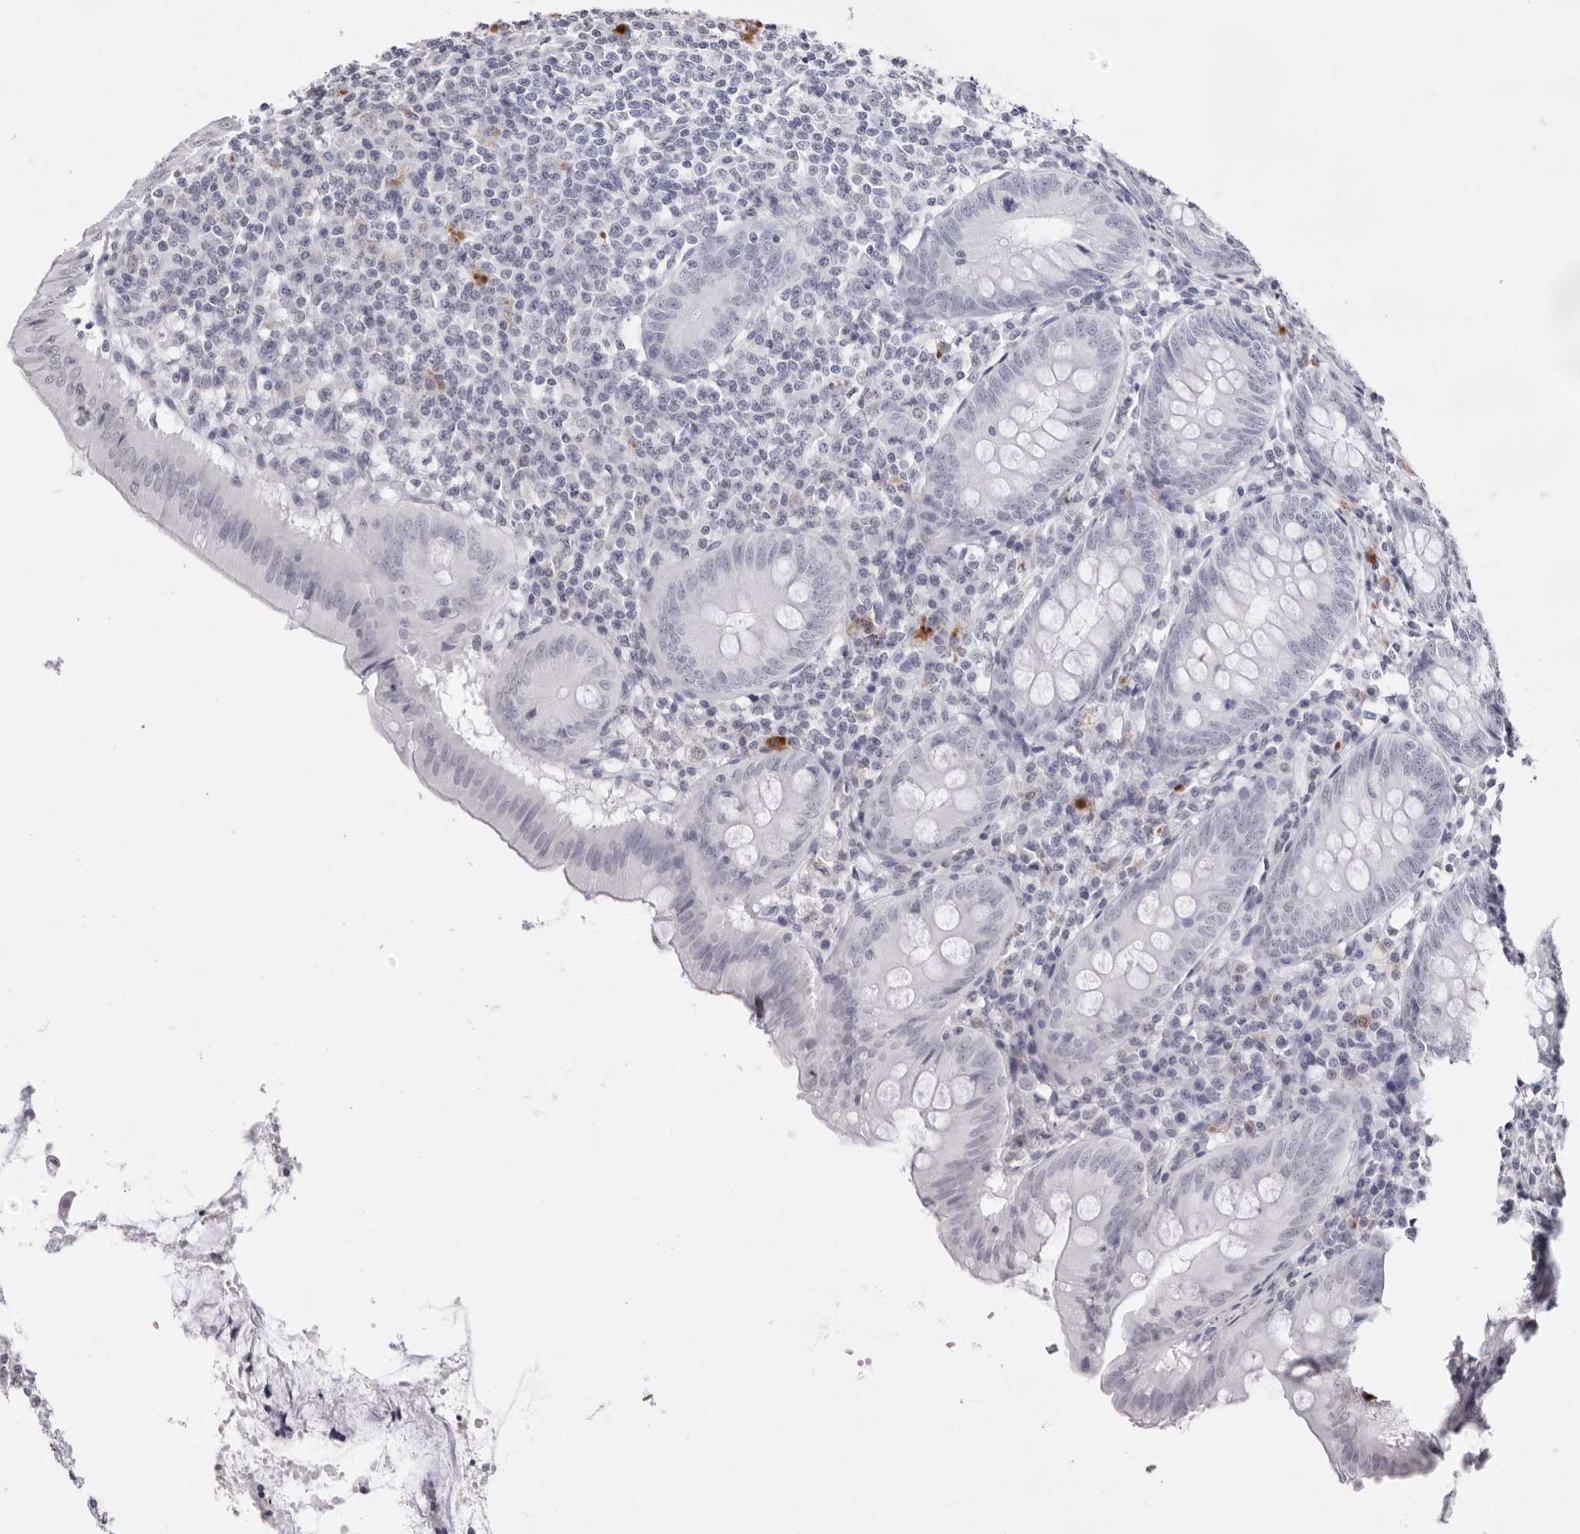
{"staining": {"intensity": "negative", "quantity": "none", "location": "none"}, "tissue": "appendix", "cell_type": "Glandular cells", "image_type": "normal", "snomed": [{"axis": "morphology", "description": "Normal tissue, NOS"}, {"axis": "topography", "description": "Appendix"}], "caption": "DAB (3,3'-diaminobenzidine) immunohistochemical staining of normal human appendix demonstrates no significant staining in glandular cells. The staining was performed using DAB (3,3'-diaminobenzidine) to visualize the protein expression in brown, while the nuclei were stained in blue with hematoxylin (Magnification: 20x).", "gene": "CST5", "patient": {"sex": "female", "age": 54}}